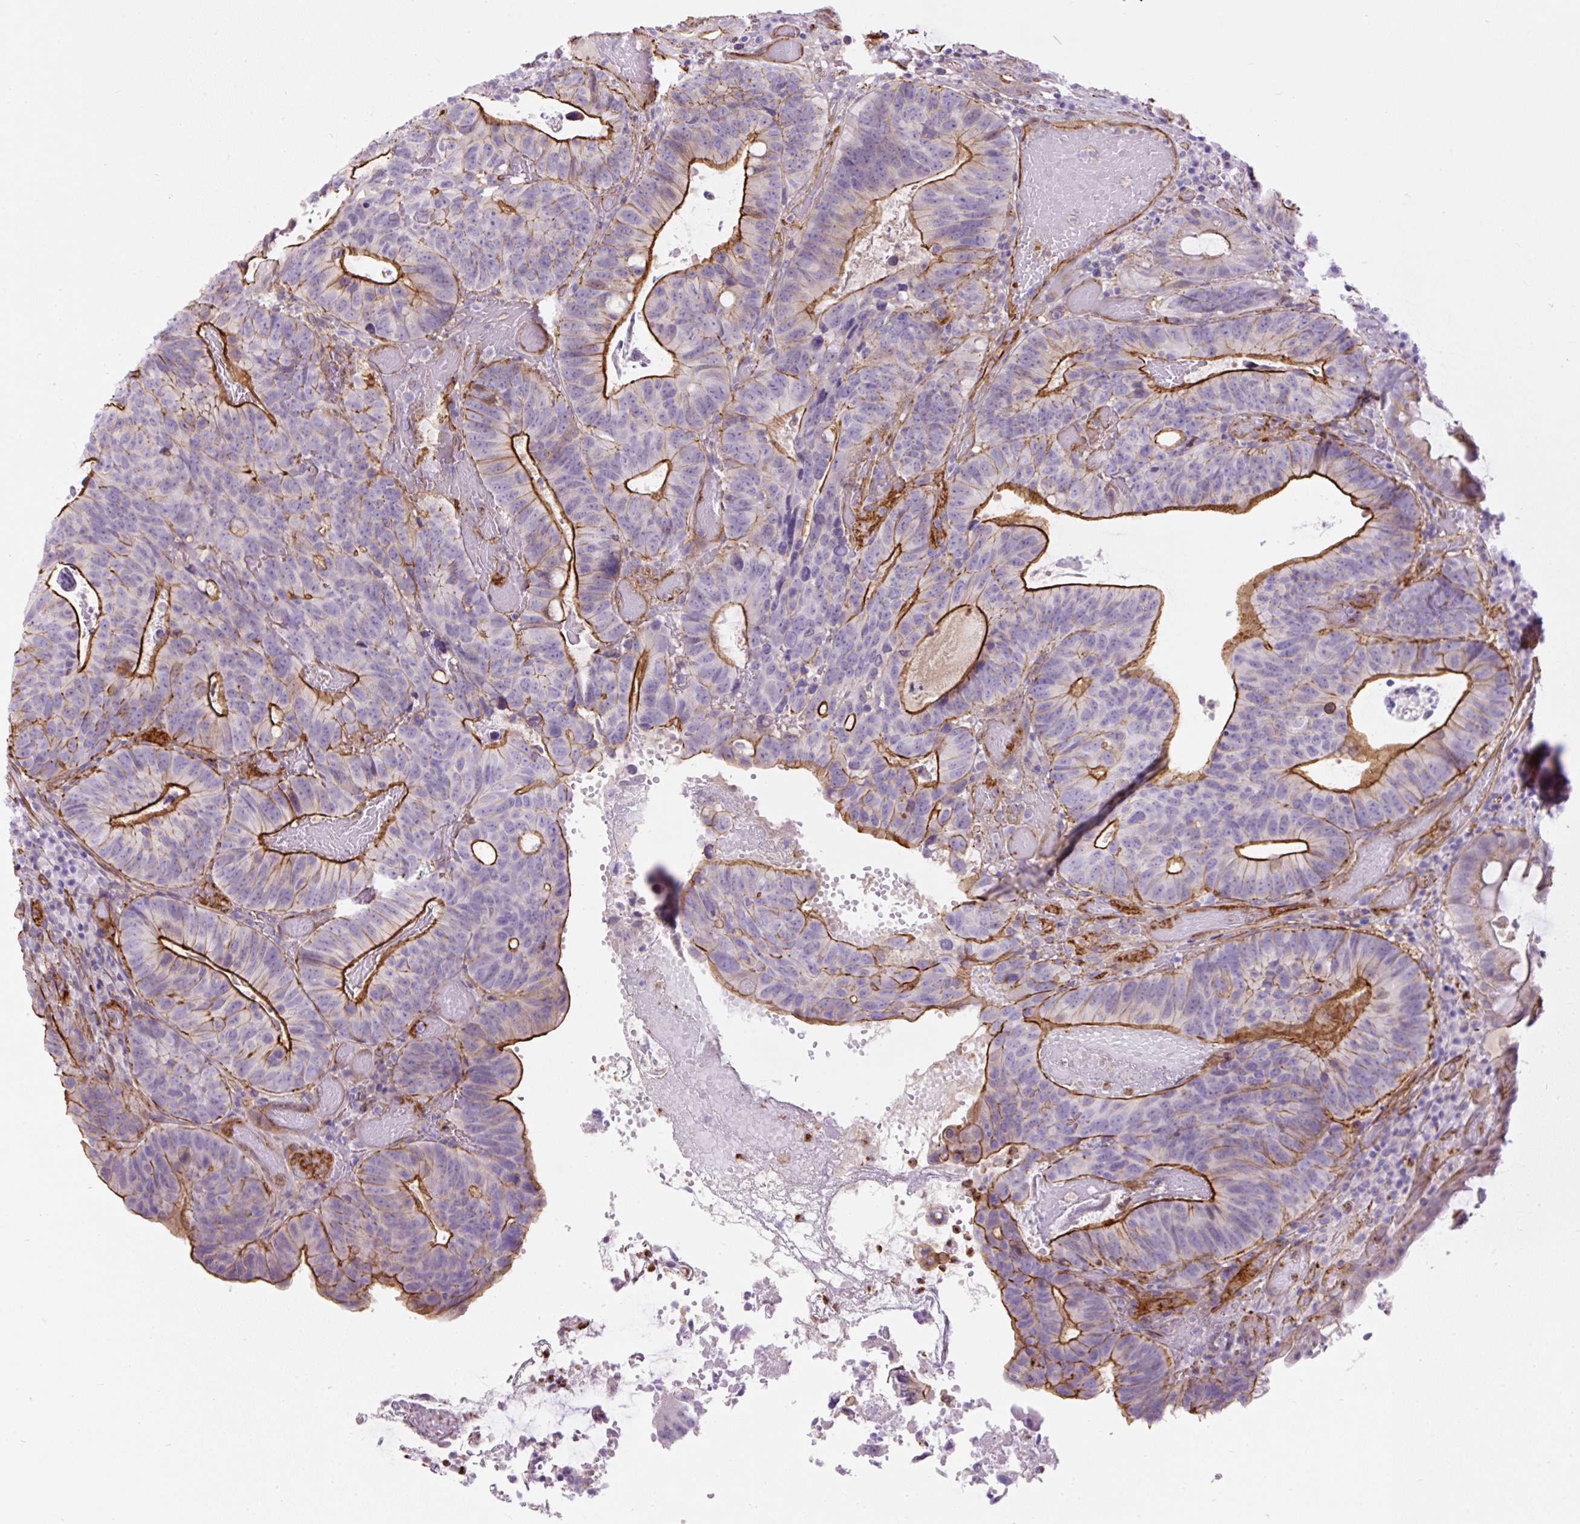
{"staining": {"intensity": "moderate", "quantity": ">75%", "location": "cytoplasmic/membranous"}, "tissue": "colorectal cancer", "cell_type": "Tumor cells", "image_type": "cancer", "snomed": [{"axis": "morphology", "description": "Adenocarcinoma, NOS"}, {"axis": "topography", "description": "Colon"}], "caption": "The histopathology image demonstrates staining of colorectal cancer (adenocarcinoma), revealing moderate cytoplasmic/membranous protein staining (brown color) within tumor cells. Ihc stains the protein of interest in brown and the nuclei are stained blue.", "gene": "B3GALT5", "patient": {"sex": "male", "age": 87}}